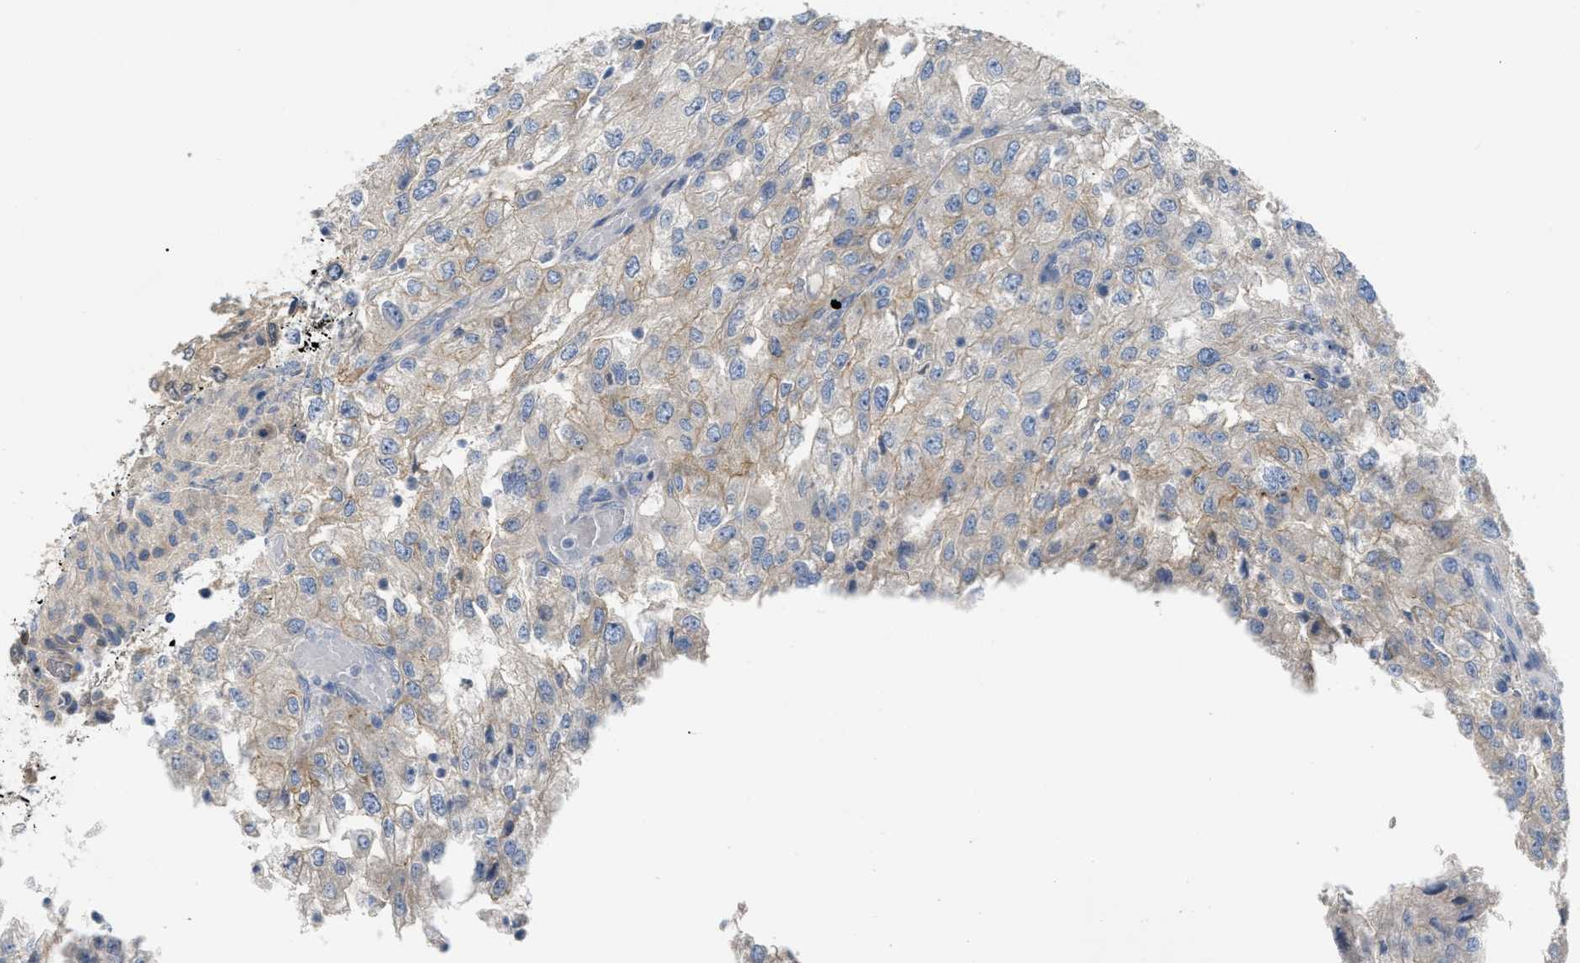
{"staining": {"intensity": "weak", "quantity": "<25%", "location": "cytoplasmic/membranous"}, "tissue": "renal cancer", "cell_type": "Tumor cells", "image_type": "cancer", "snomed": [{"axis": "morphology", "description": "Adenocarcinoma, NOS"}, {"axis": "topography", "description": "Kidney"}], "caption": "IHC micrograph of neoplastic tissue: human renal cancer stained with DAB demonstrates no significant protein positivity in tumor cells.", "gene": "DHX58", "patient": {"sex": "female", "age": 54}}